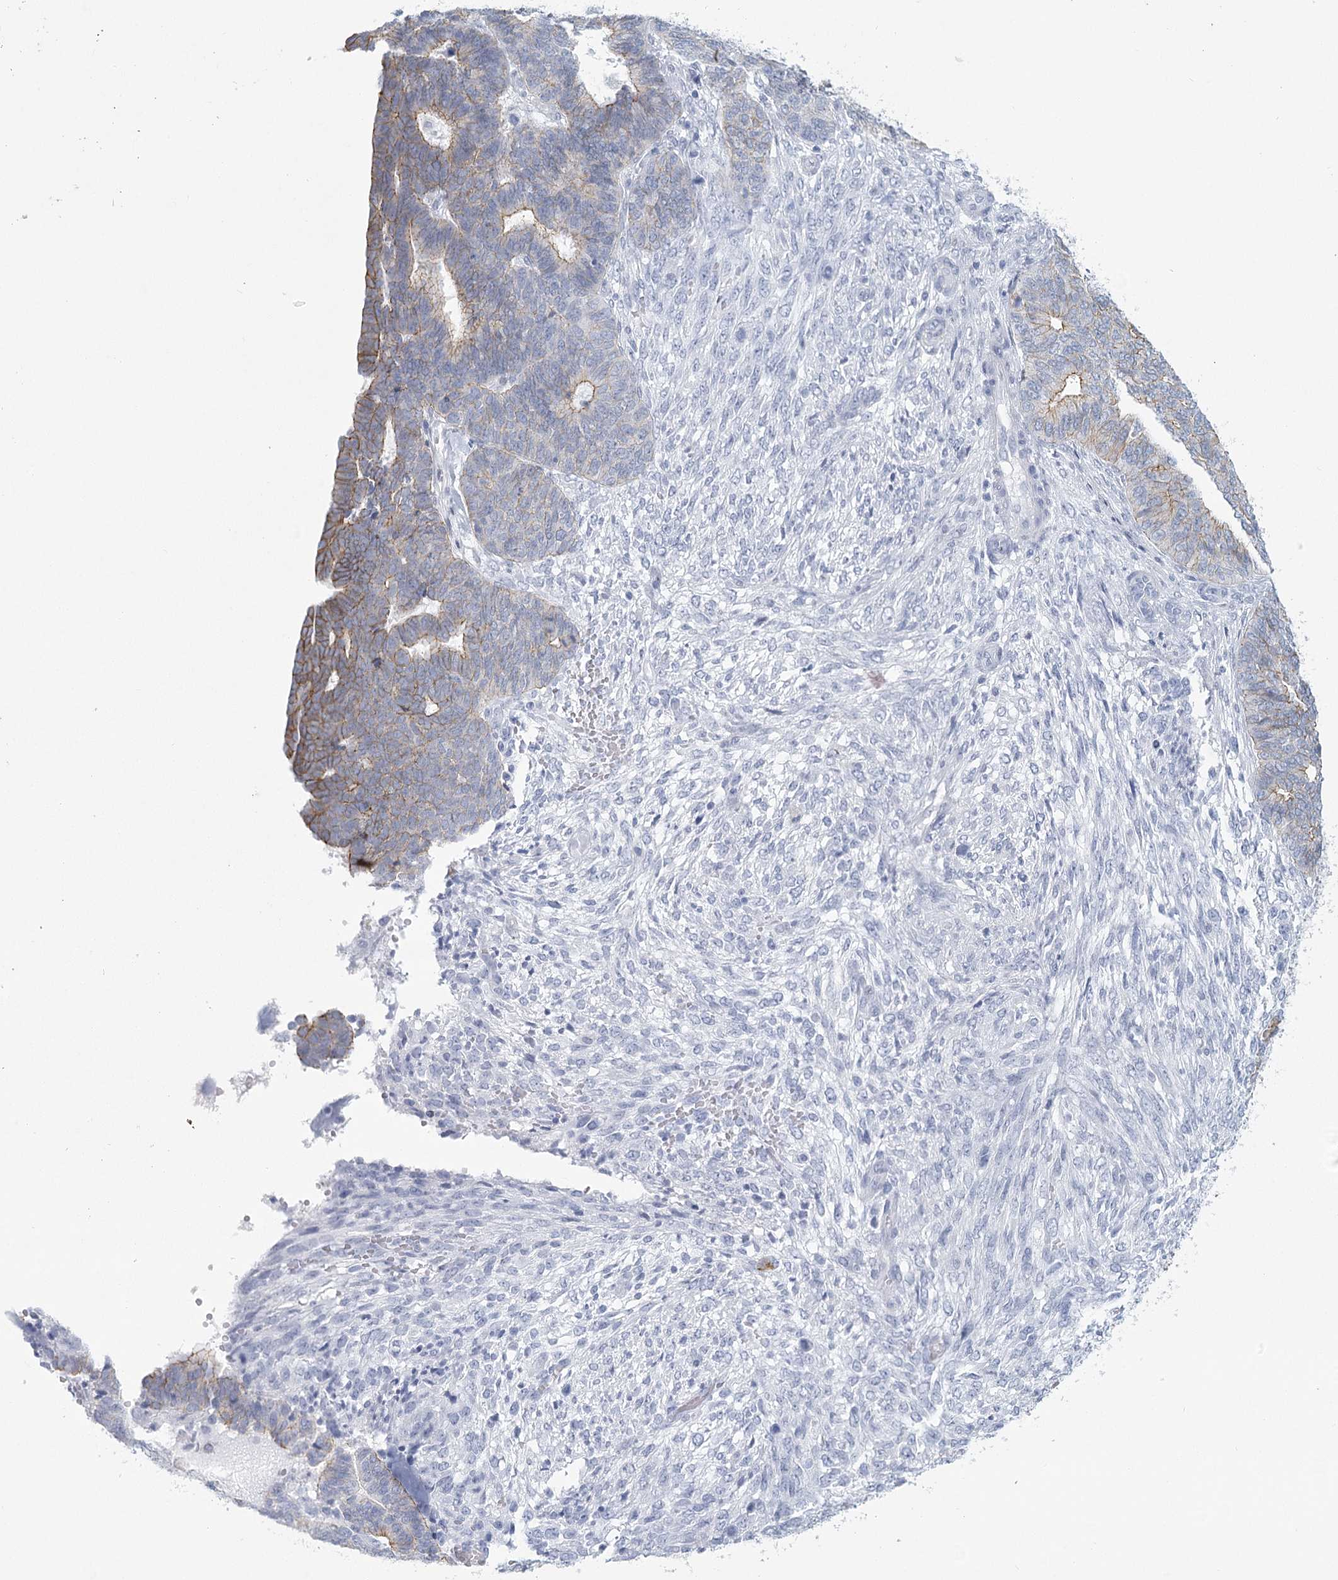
{"staining": {"intensity": "weak", "quantity": "25%-75%", "location": "cytoplasmic/membranous"}, "tissue": "endometrial cancer", "cell_type": "Tumor cells", "image_type": "cancer", "snomed": [{"axis": "morphology", "description": "Adenocarcinoma, NOS"}, {"axis": "topography", "description": "Endometrium"}], "caption": "A brown stain labels weak cytoplasmic/membranous expression of a protein in human endometrial cancer tumor cells. (DAB IHC with brightfield microscopy, high magnification).", "gene": "WNT8B", "patient": {"sex": "female", "age": 70}}